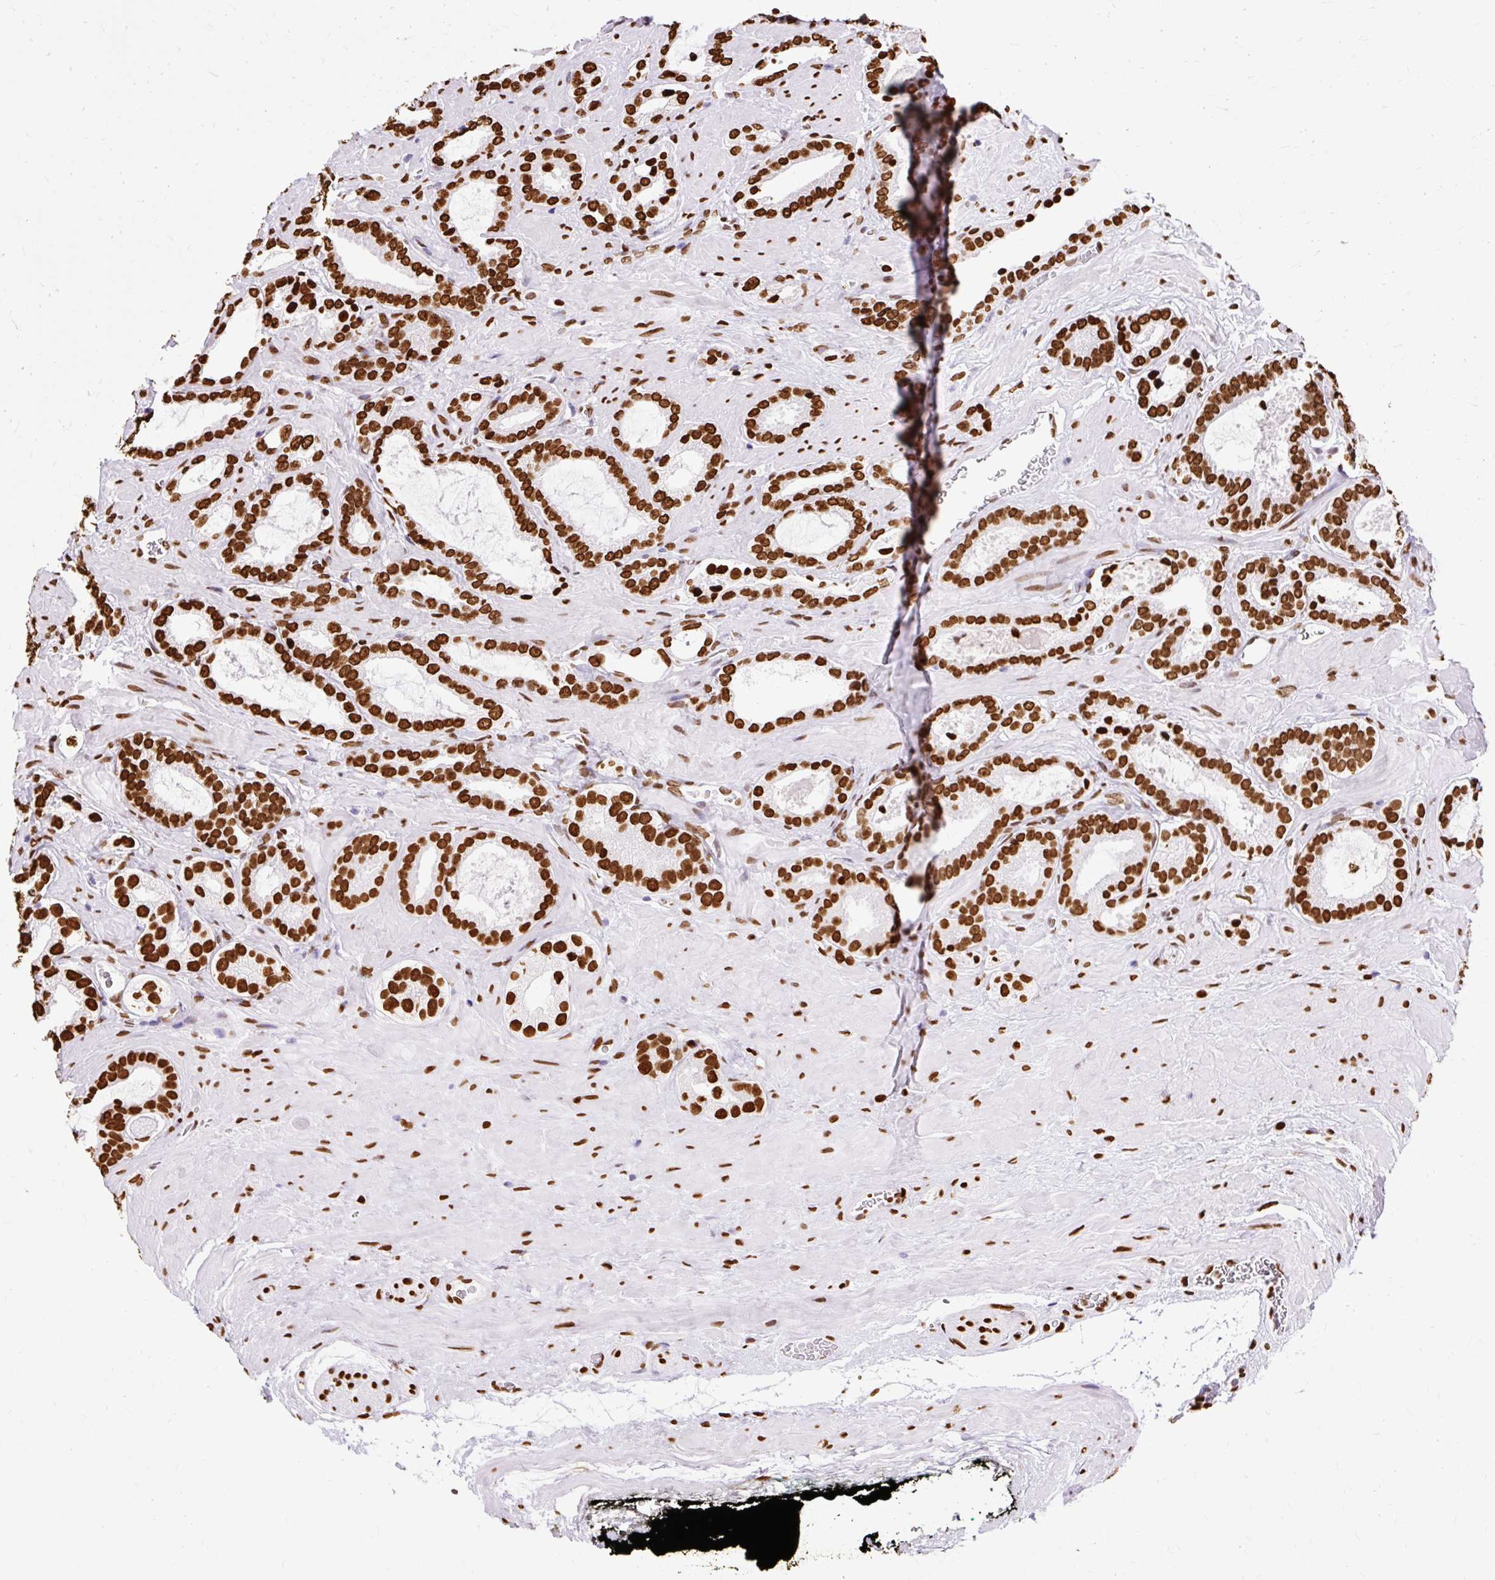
{"staining": {"intensity": "strong", "quantity": ">75%", "location": "nuclear"}, "tissue": "prostate cancer", "cell_type": "Tumor cells", "image_type": "cancer", "snomed": [{"axis": "morphology", "description": "Adenocarcinoma, Low grade"}, {"axis": "topography", "description": "Prostate"}], "caption": "Prostate cancer (low-grade adenocarcinoma) stained for a protein displays strong nuclear positivity in tumor cells. Nuclei are stained in blue.", "gene": "TMEM184C", "patient": {"sex": "male", "age": 62}}